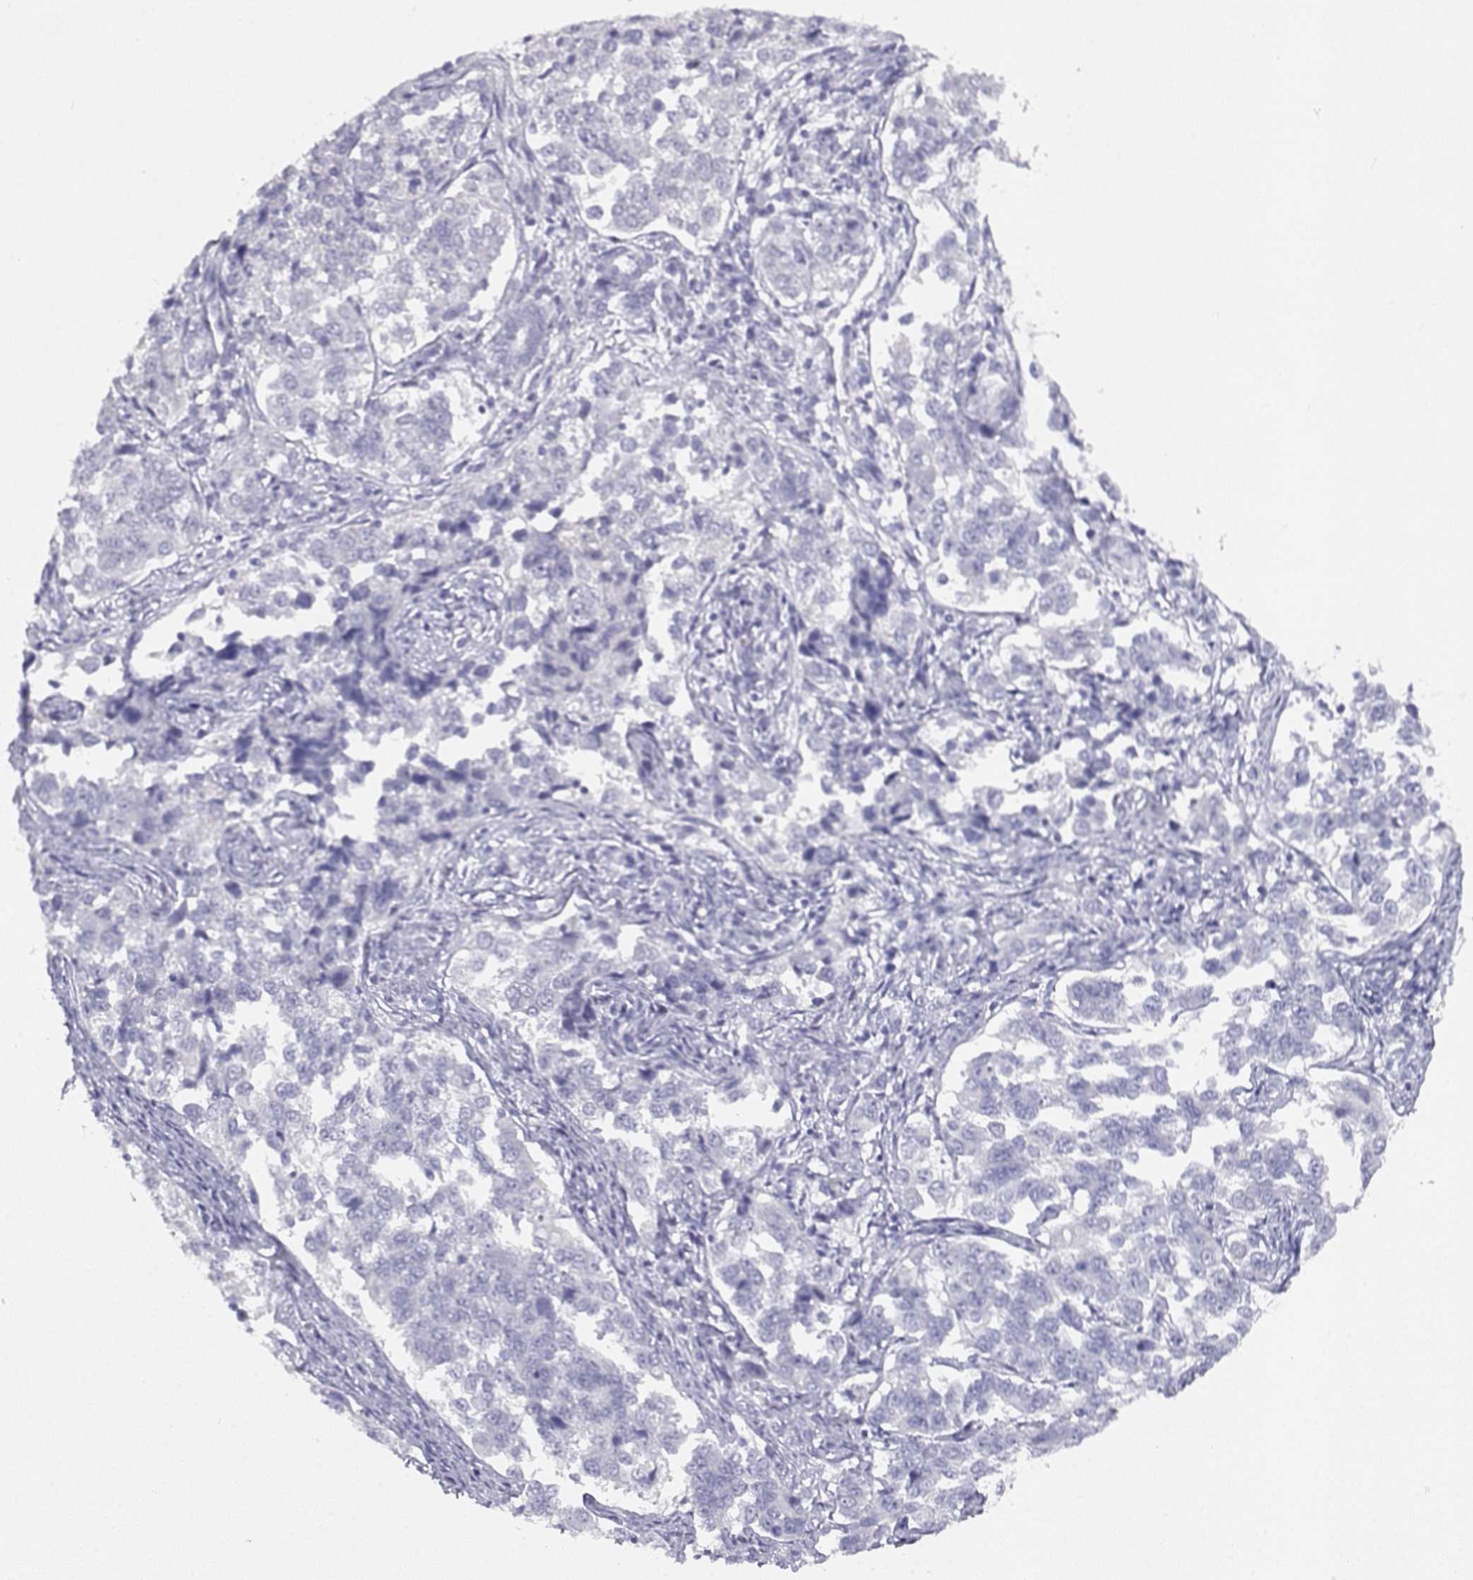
{"staining": {"intensity": "negative", "quantity": "none", "location": "none"}, "tissue": "endometrial cancer", "cell_type": "Tumor cells", "image_type": "cancer", "snomed": [{"axis": "morphology", "description": "Adenocarcinoma, NOS"}, {"axis": "topography", "description": "Endometrium"}], "caption": "DAB immunohistochemical staining of human endometrial cancer reveals no significant staining in tumor cells.", "gene": "CABS1", "patient": {"sex": "female", "age": 43}}